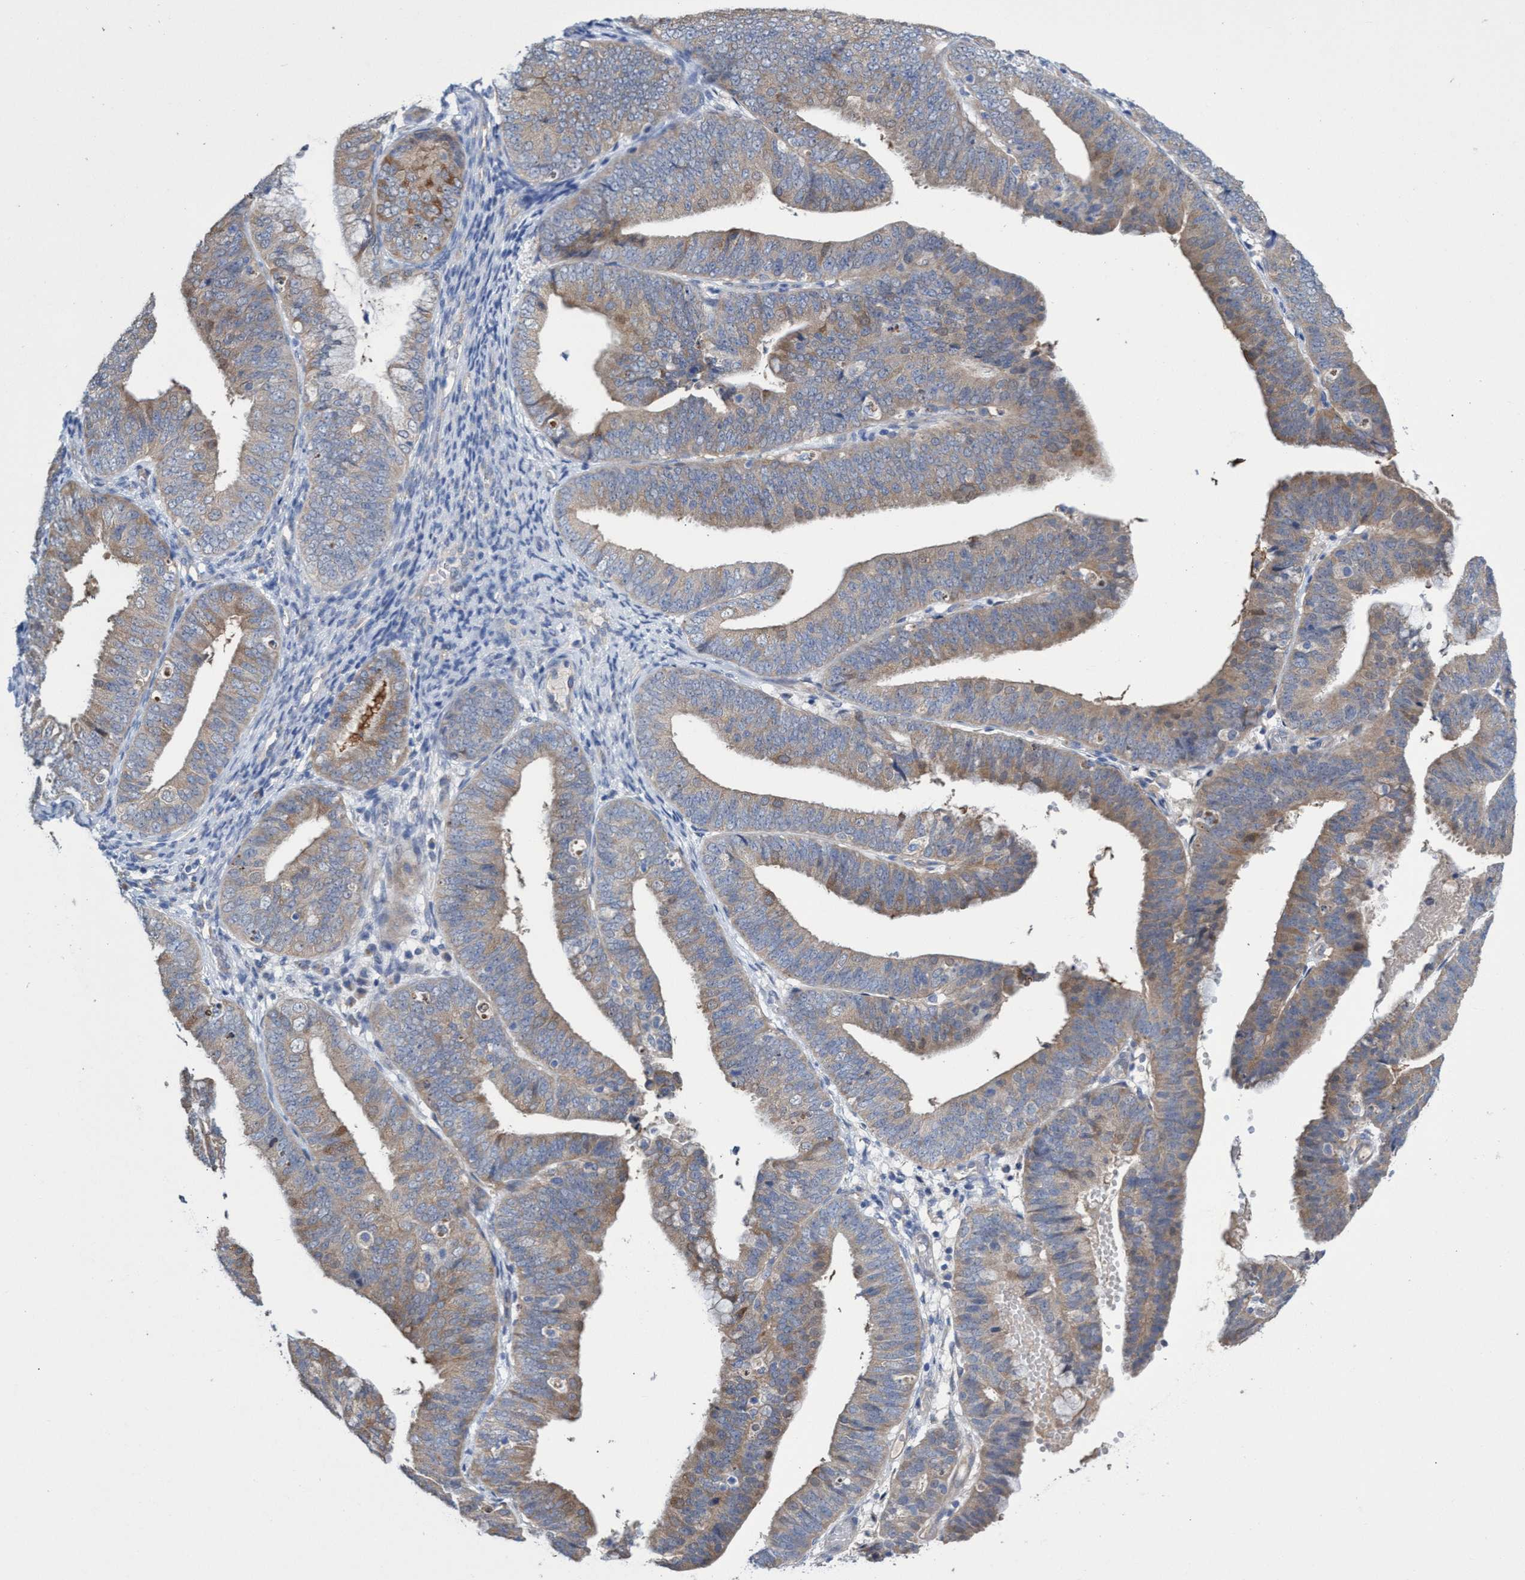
{"staining": {"intensity": "weak", "quantity": ">75%", "location": "cytoplasmic/membranous"}, "tissue": "endometrial cancer", "cell_type": "Tumor cells", "image_type": "cancer", "snomed": [{"axis": "morphology", "description": "Adenocarcinoma, NOS"}, {"axis": "topography", "description": "Endometrium"}], "caption": "A high-resolution histopathology image shows immunohistochemistry (IHC) staining of endometrial cancer, which displays weak cytoplasmic/membranous positivity in about >75% of tumor cells.", "gene": "SVEP1", "patient": {"sex": "female", "age": 63}}